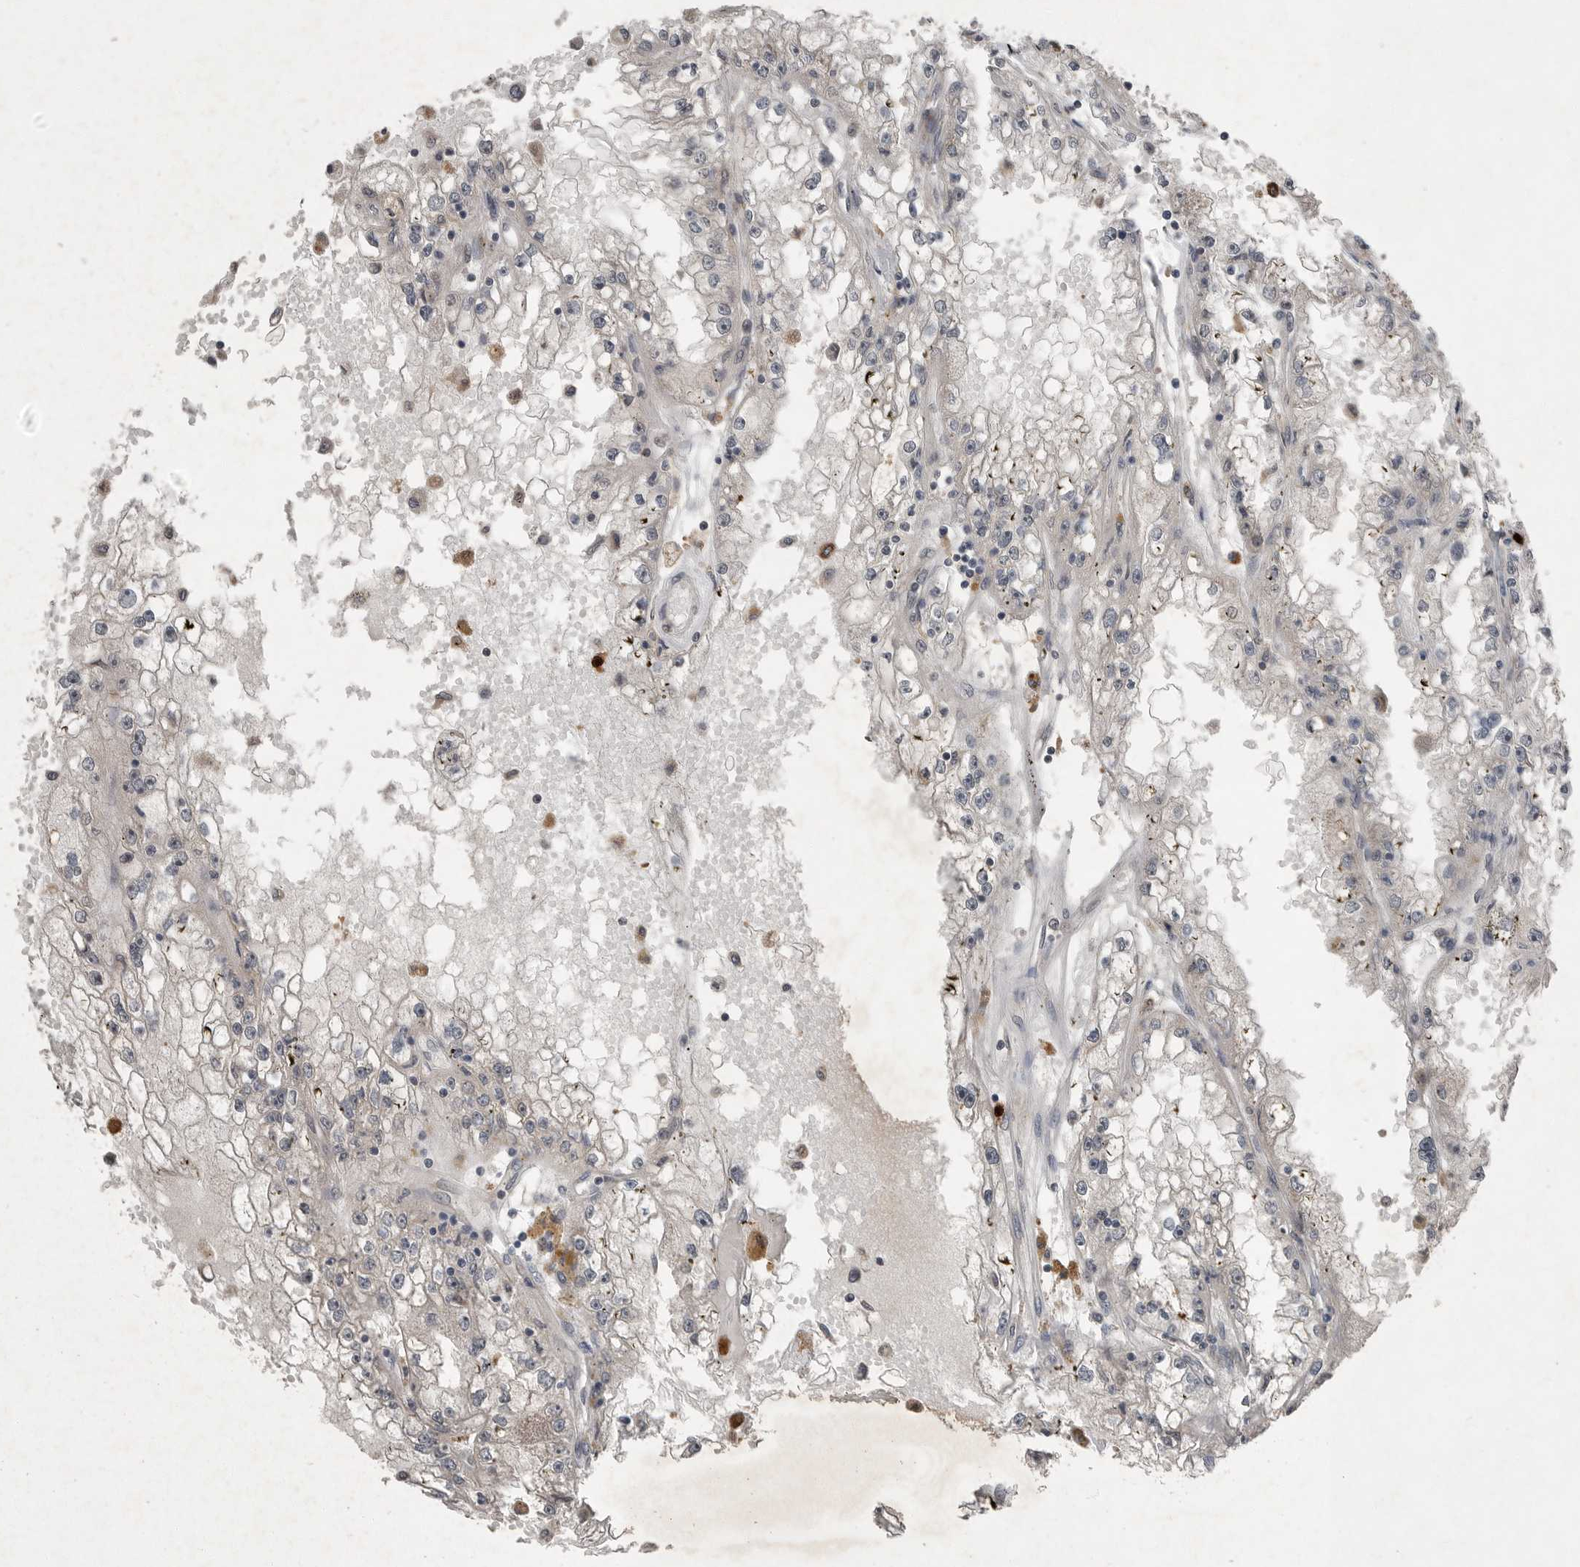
{"staining": {"intensity": "weak", "quantity": "<25%", "location": "cytoplasmic/membranous"}, "tissue": "renal cancer", "cell_type": "Tumor cells", "image_type": "cancer", "snomed": [{"axis": "morphology", "description": "Adenocarcinoma, NOS"}, {"axis": "topography", "description": "Kidney"}], "caption": "DAB immunohistochemical staining of human renal cancer shows no significant expression in tumor cells.", "gene": "SCP2", "patient": {"sex": "male", "age": 56}}